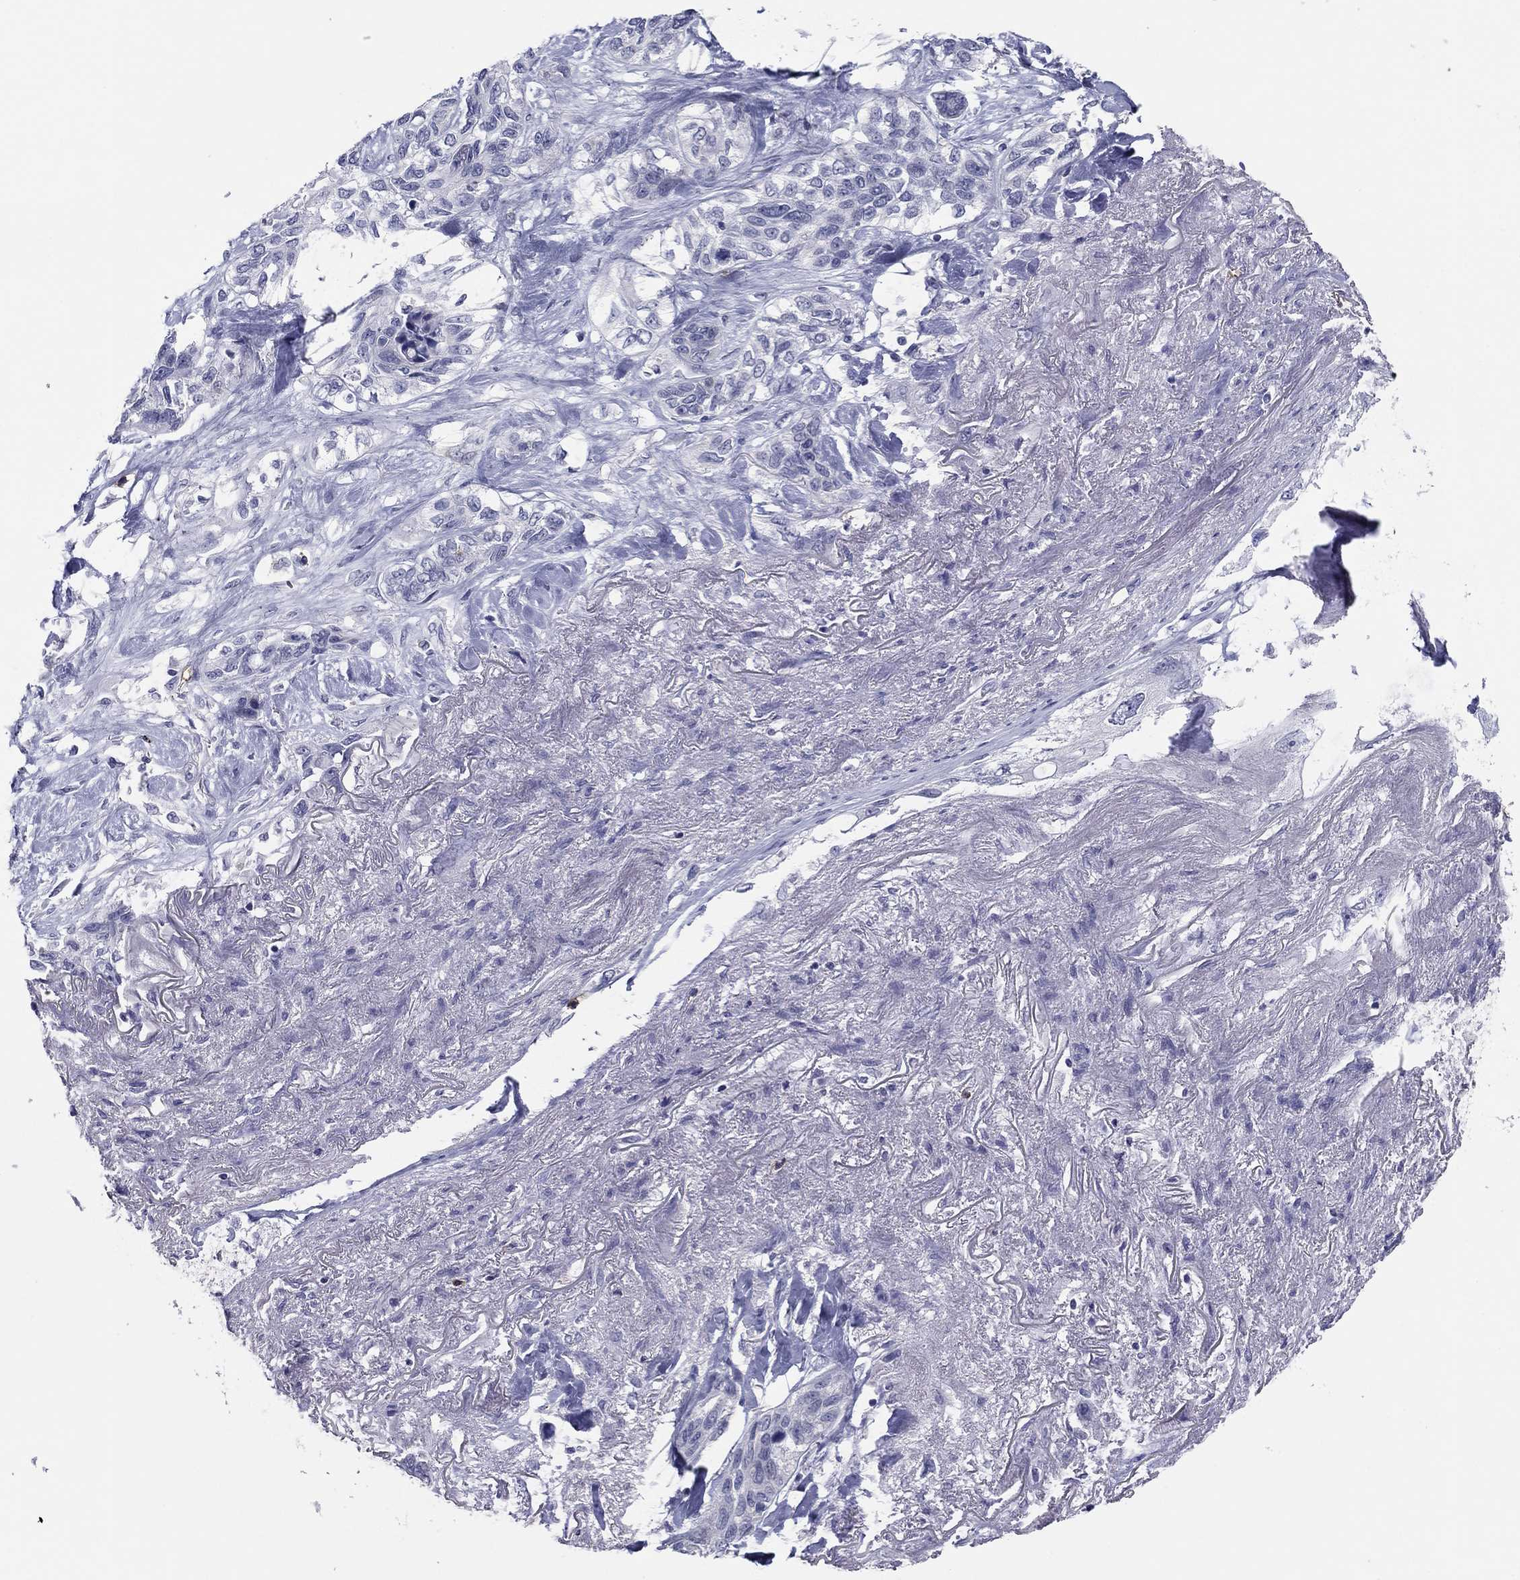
{"staining": {"intensity": "negative", "quantity": "none", "location": "none"}, "tissue": "lung cancer", "cell_type": "Tumor cells", "image_type": "cancer", "snomed": [{"axis": "morphology", "description": "Squamous cell carcinoma, NOS"}, {"axis": "topography", "description": "Lung"}], "caption": "This is a micrograph of immunohistochemistry staining of lung cancer (squamous cell carcinoma), which shows no staining in tumor cells.", "gene": "ITGAE", "patient": {"sex": "female", "age": 70}}